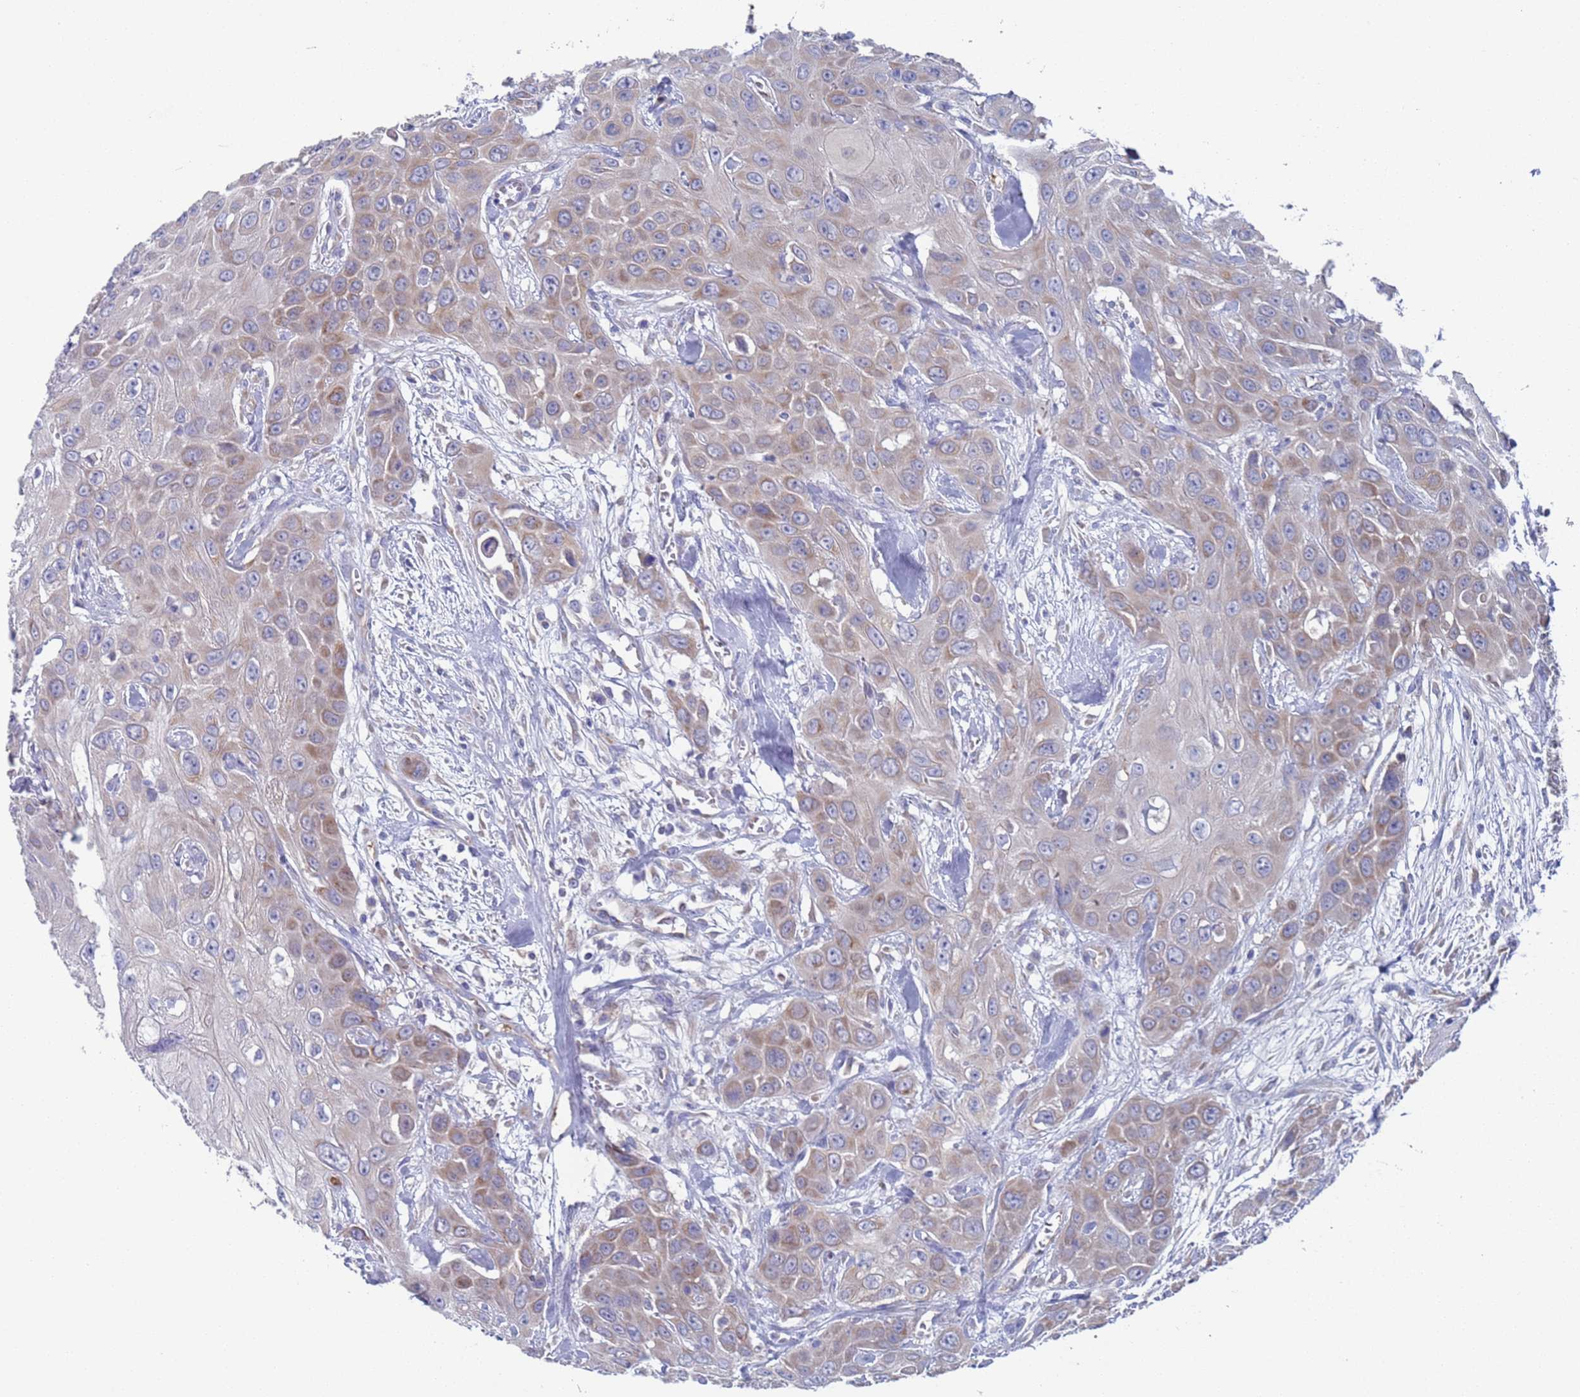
{"staining": {"intensity": "weak", "quantity": "25%-75%", "location": "cytoplasmic/membranous"}, "tissue": "head and neck cancer", "cell_type": "Tumor cells", "image_type": "cancer", "snomed": [{"axis": "morphology", "description": "Squamous cell carcinoma, NOS"}, {"axis": "topography", "description": "Head-Neck"}], "caption": "IHC (DAB) staining of human squamous cell carcinoma (head and neck) displays weak cytoplasmic/membranous protein positivity in about 25%-75% of tumor cells.", "gene": "PET117", "patient": {"sex": "male", "age": 81}}